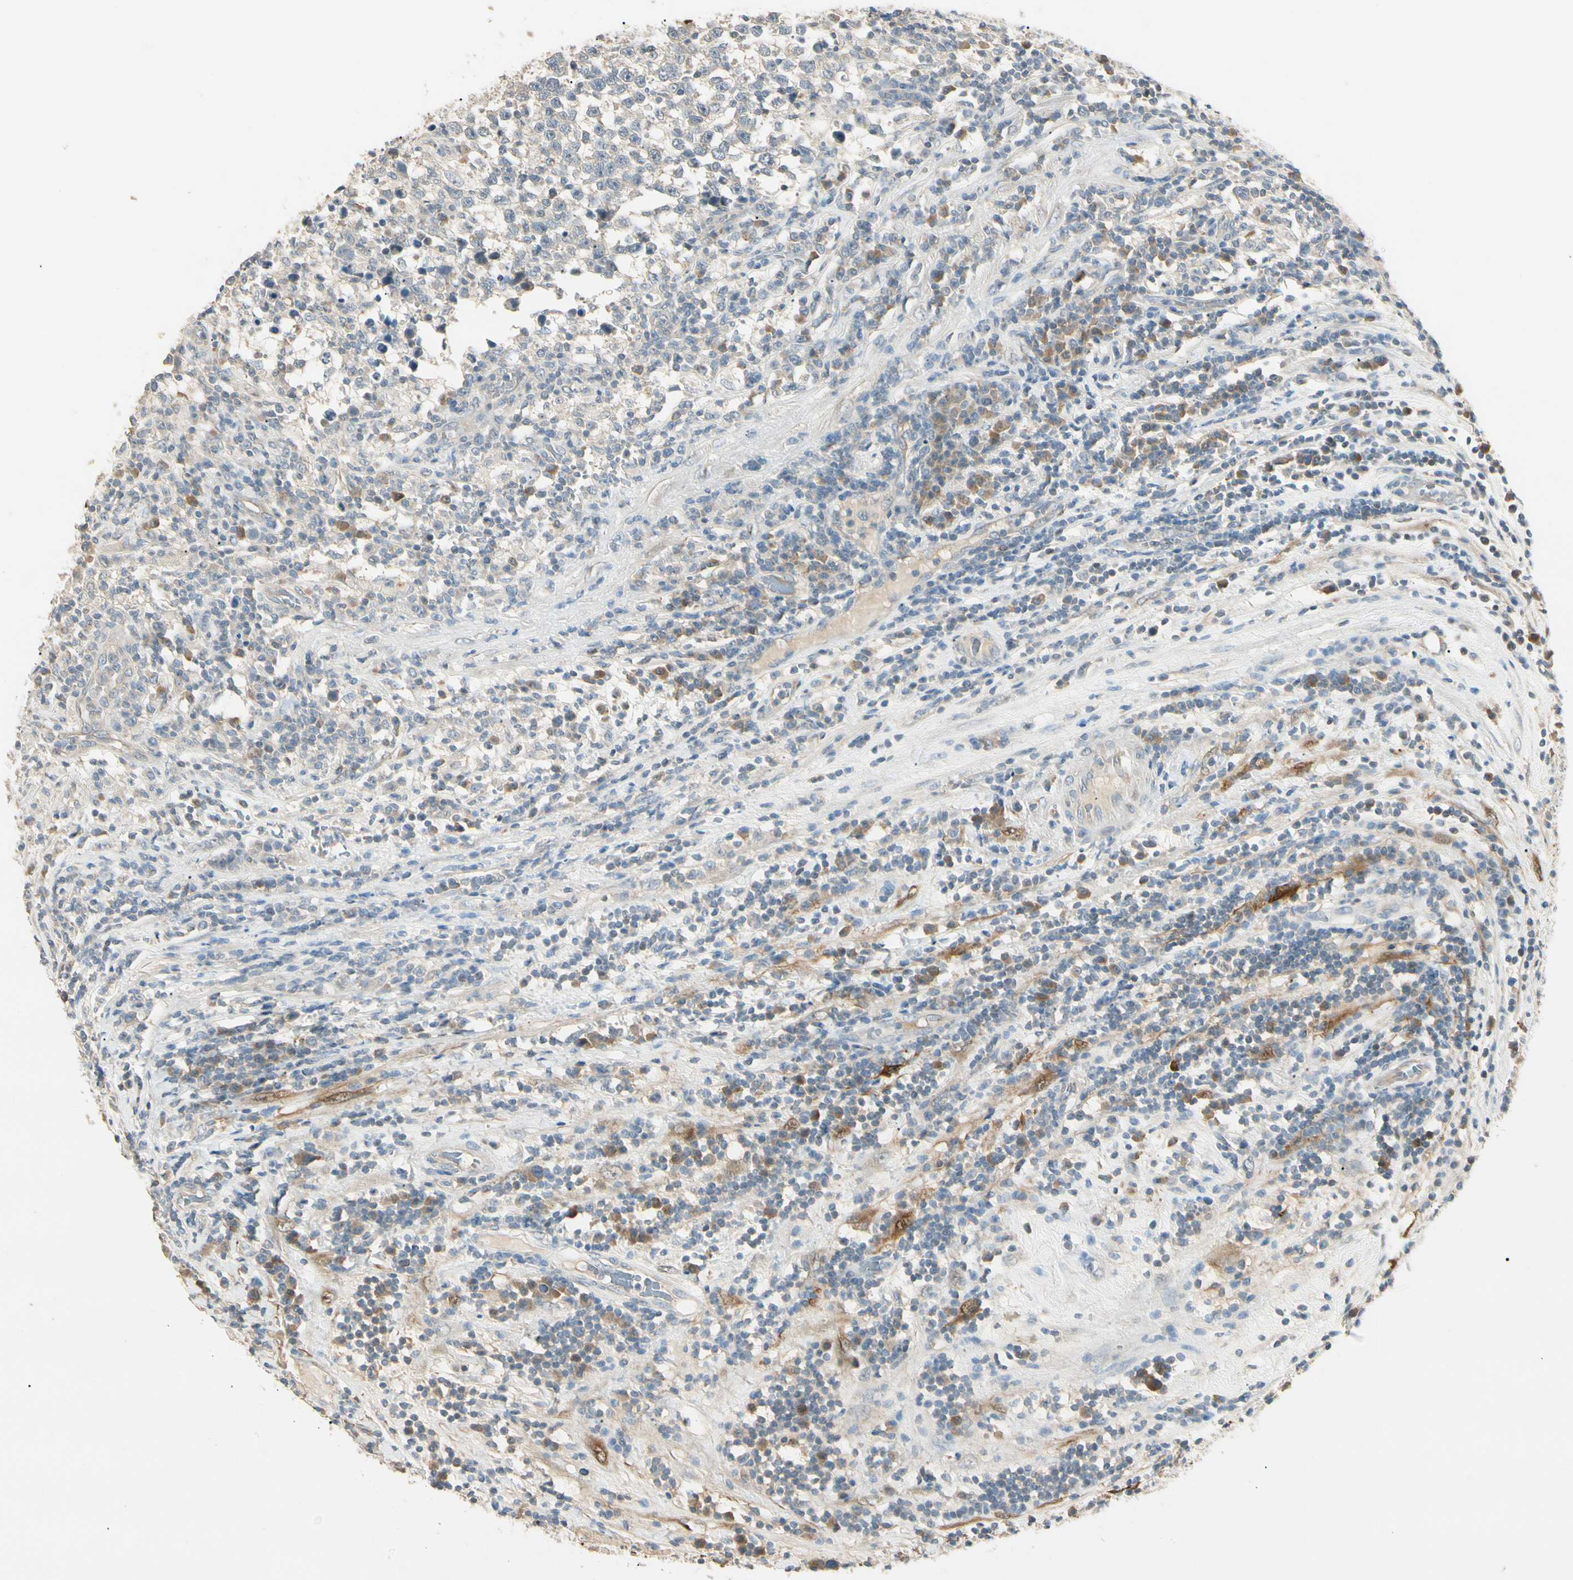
{"staining": {"intensity": "negative", "quantity": "none", "location": "none"}, "tissue": "testis cancer", "cell_type": "Tumor cells", "image_type": "cancer", "snomed": [{"axis": "morphology", "description": "Seminoma, NOS"}, {"axis": "topography", "description": "Testis"}], "caption": "Tumor cells are negative for protein expression in human testis seminoma.", "gene": "GNE", "patient": {"sex": "male", "age": 43}}